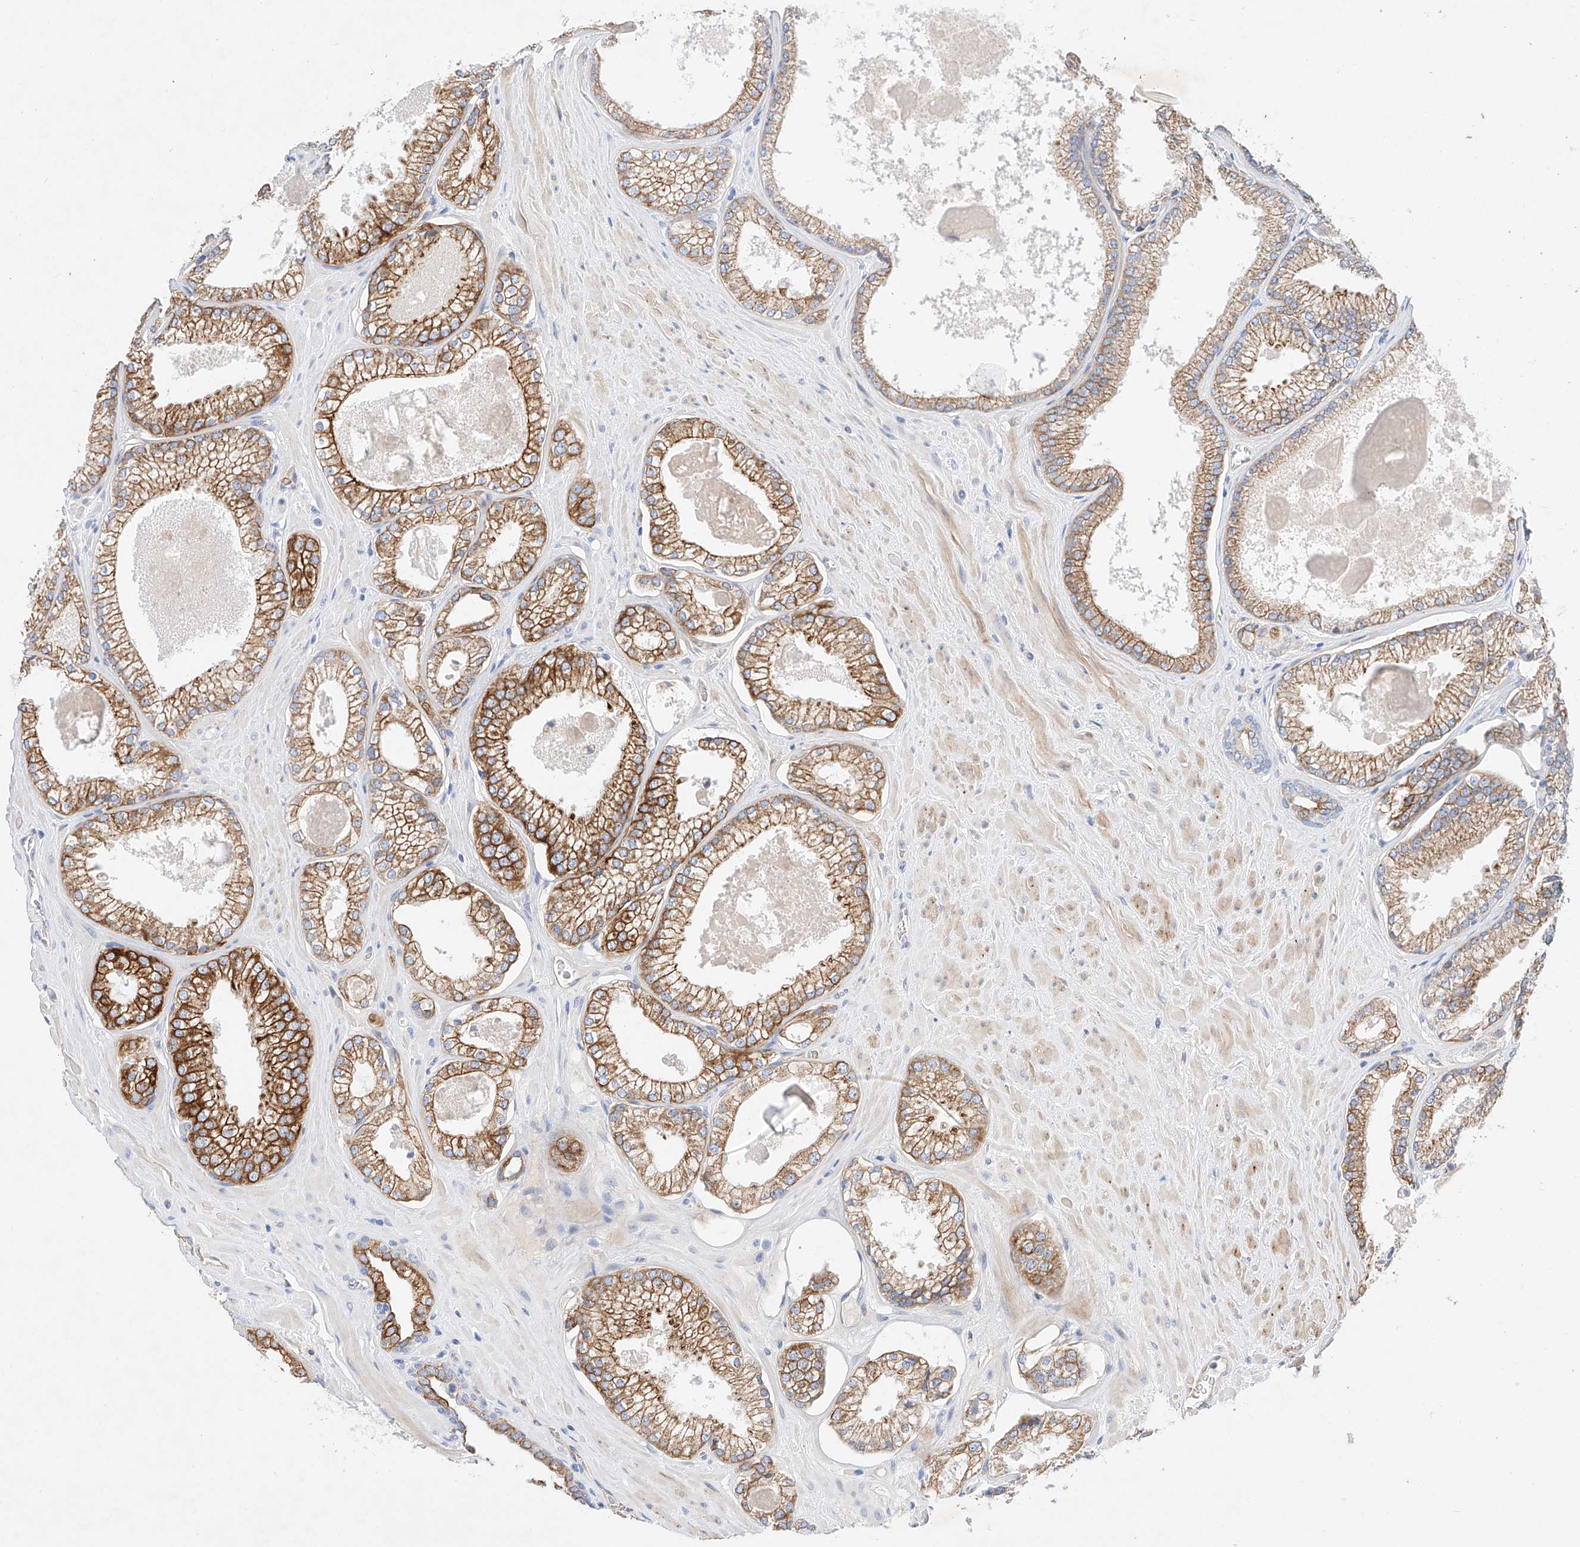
{"staining": {"intensity": "moderate", "quantity": ">75%", "location": "cytoplasmic/membranous"}, "tissue": "prostate cancer", "cell_type": "Tumor cells", "image_type": "cancer", "snomed": [{"axis": "morphology", "description": "Adenocarcinoma, Low grade"}, {"axis": "topography", "description": "Prostate"}], "caption": "Moderate cytoplasmic/membranous staining is appreciated in approximately >75% of tumor cells in low-grade adenocarcinoma (prostate). (Brightfield microscopy of DAB IHC at high magnification).", "gene": "SBSPON", "patient": {"sex": "male", "age": 62}}